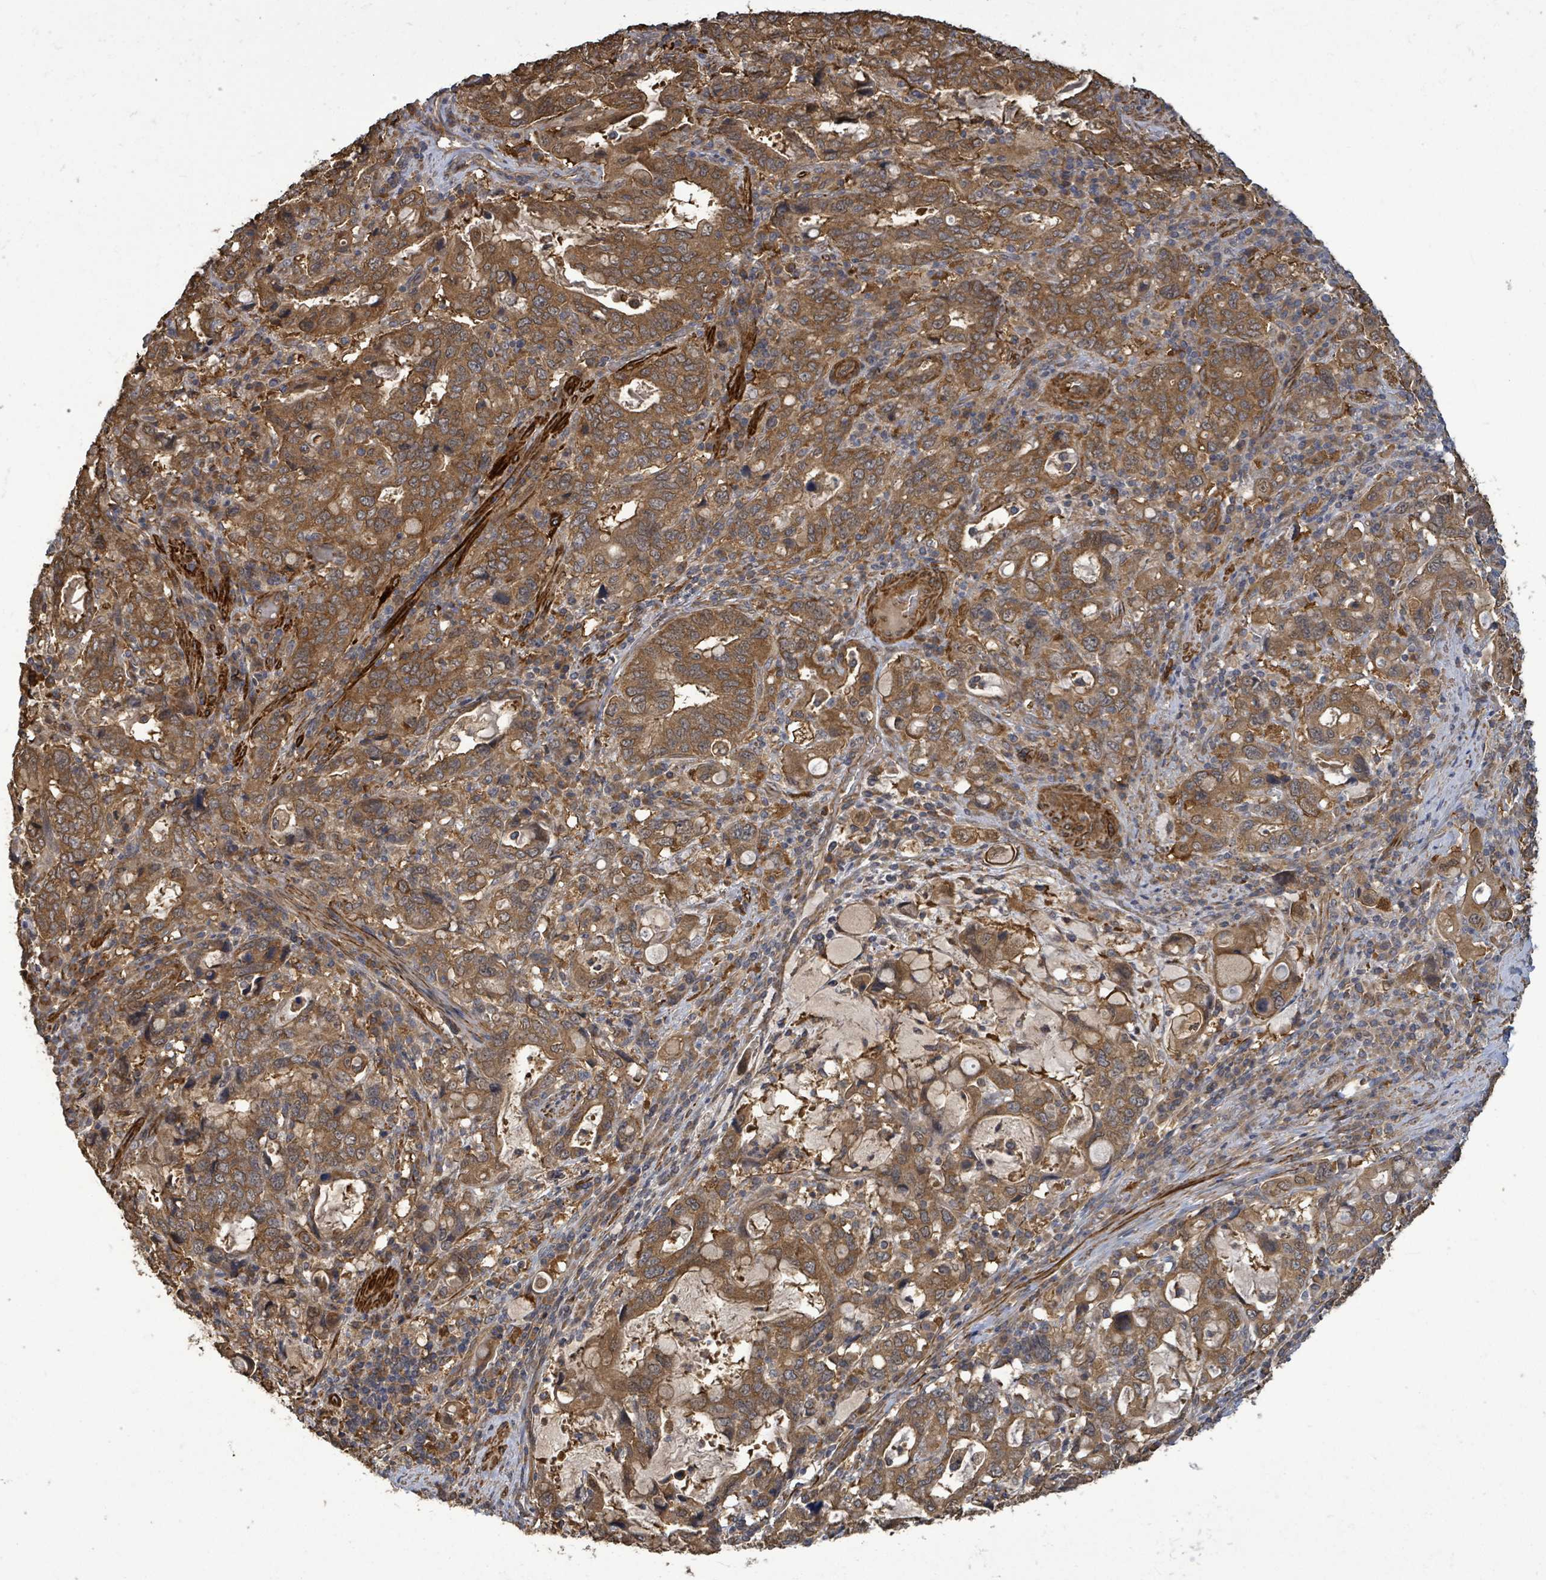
{"staining": {"intensity": "moderate", "quantity": "<25%", "location": "cytoplasmic/membranous"}, "tissue": "stomach cancer", "cell_type": "Tumor cells", "image_type": "cancer", "snomed": [{"axis": "morphology", "description": "Adenocarcinoma, NOS"}, {"axis": "topography", "description": "Stomach, upper"}, {"axis": "topography", "description": "Stomach"}], "caption": "Protein staining displays moderate cytoplasmic/membranous staining in about <25% of tumor cells in adenocarcinoma (stomach). Nuclei are stained in blue.", "gene": "MAP3K6", "patient": {"sex": "male", "age": 62}}